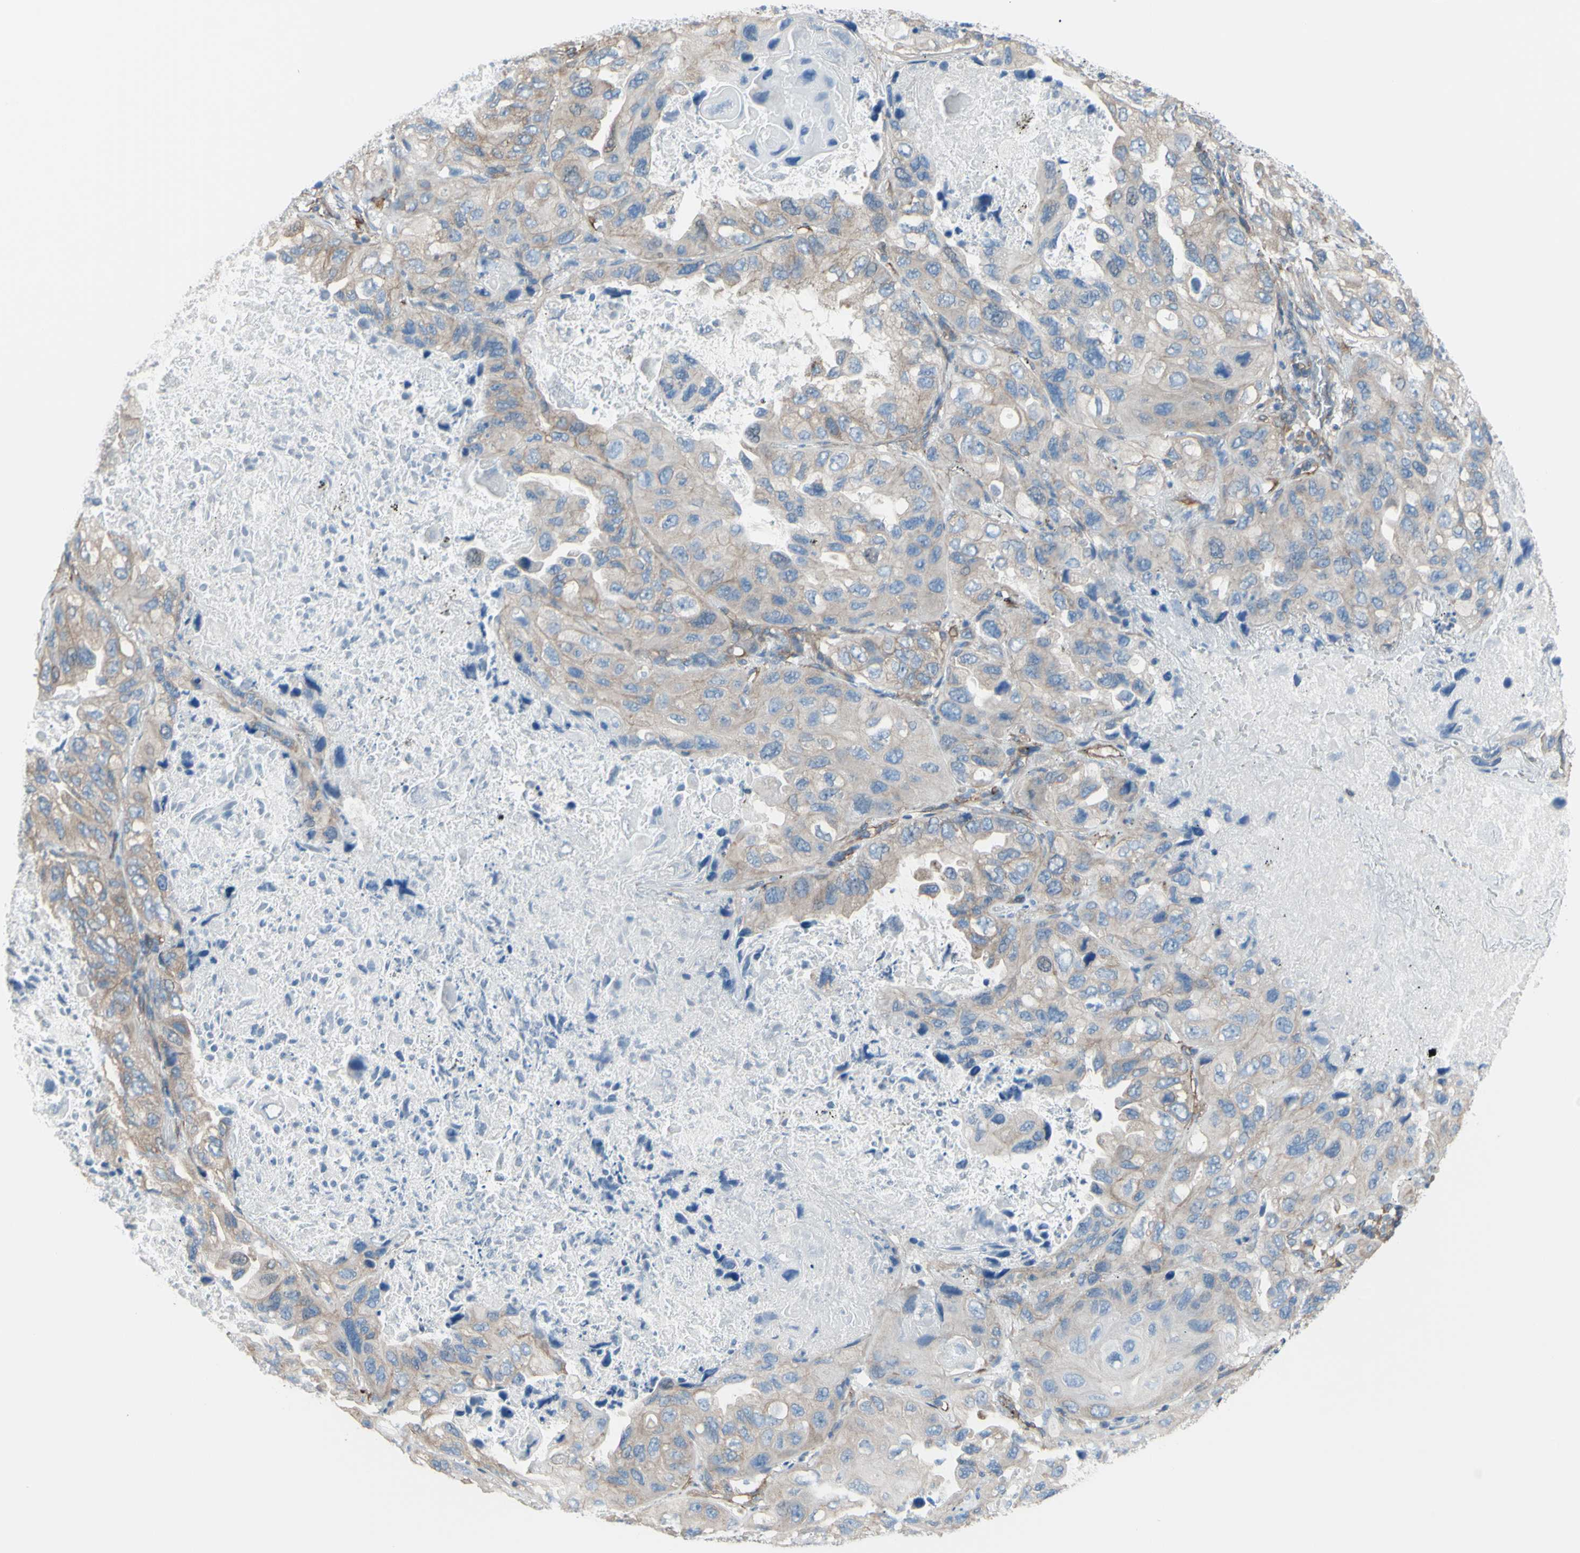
{"staining": {"intensity": "weak", "quantity": ">75%", "location": "cytoplasmic/membranous"}, "tissue": "lung cancer", "cell_type": "Tumor cells", "image_type": "cancer", "snomed": [{"axis": "morphology", "description": "Squamous cell carcinoma, NOS"}, {"axis": "topography", "description": "Lung"}], "caption": "This histopathology image displays IHC staining of human lung squamous cell carcinoma, with low weak cytoplasmic/membranous staining in approximately >75% of tumor cells.", "gene": "ADD1", "patient": {"sex": "female", "age": 73}}